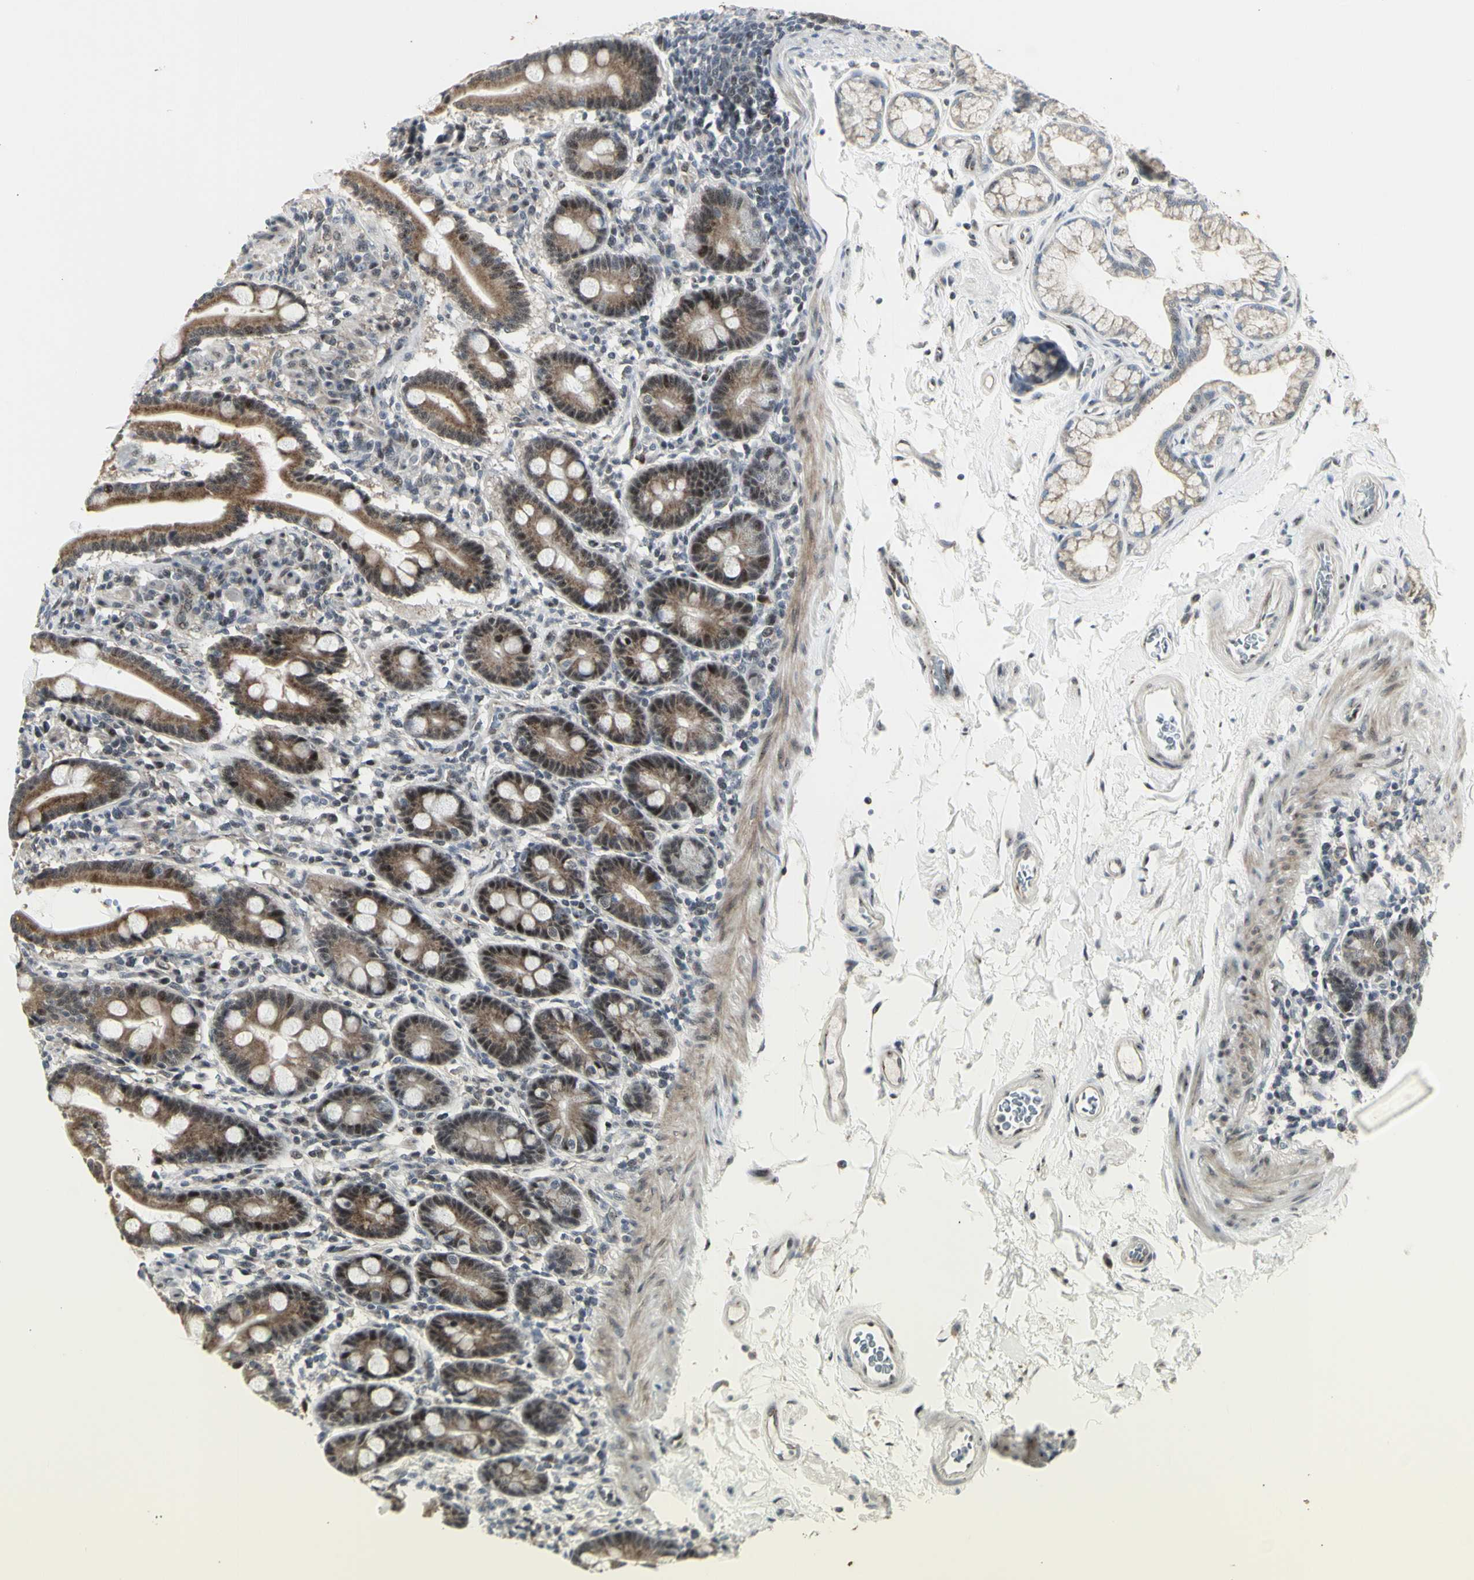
{"staining": {"intensity": "moderate", "quantity": ">75%", "location": "cytoplasmic/membranous,nuclear"}, "tissue": "duodenum", "cell_type": "Glandular cells", "image_type": "normal", "snomed": [{"axis": "morphology", "description": "Normal tissue, NOS"}, {"axis": "topography", "description": "Duodenum"}], "caption": "The photomicrograph exhibits staining of benign duodenum, revealing moderate cytoplasmic/membranous,nuclear protein expression (brown color) within glandular cells. (brown staining indicates protein expression, while blue staining denotes nuclei).", "gene": "DHRS7B", "patient": {"sex": "male", "age": 54}}